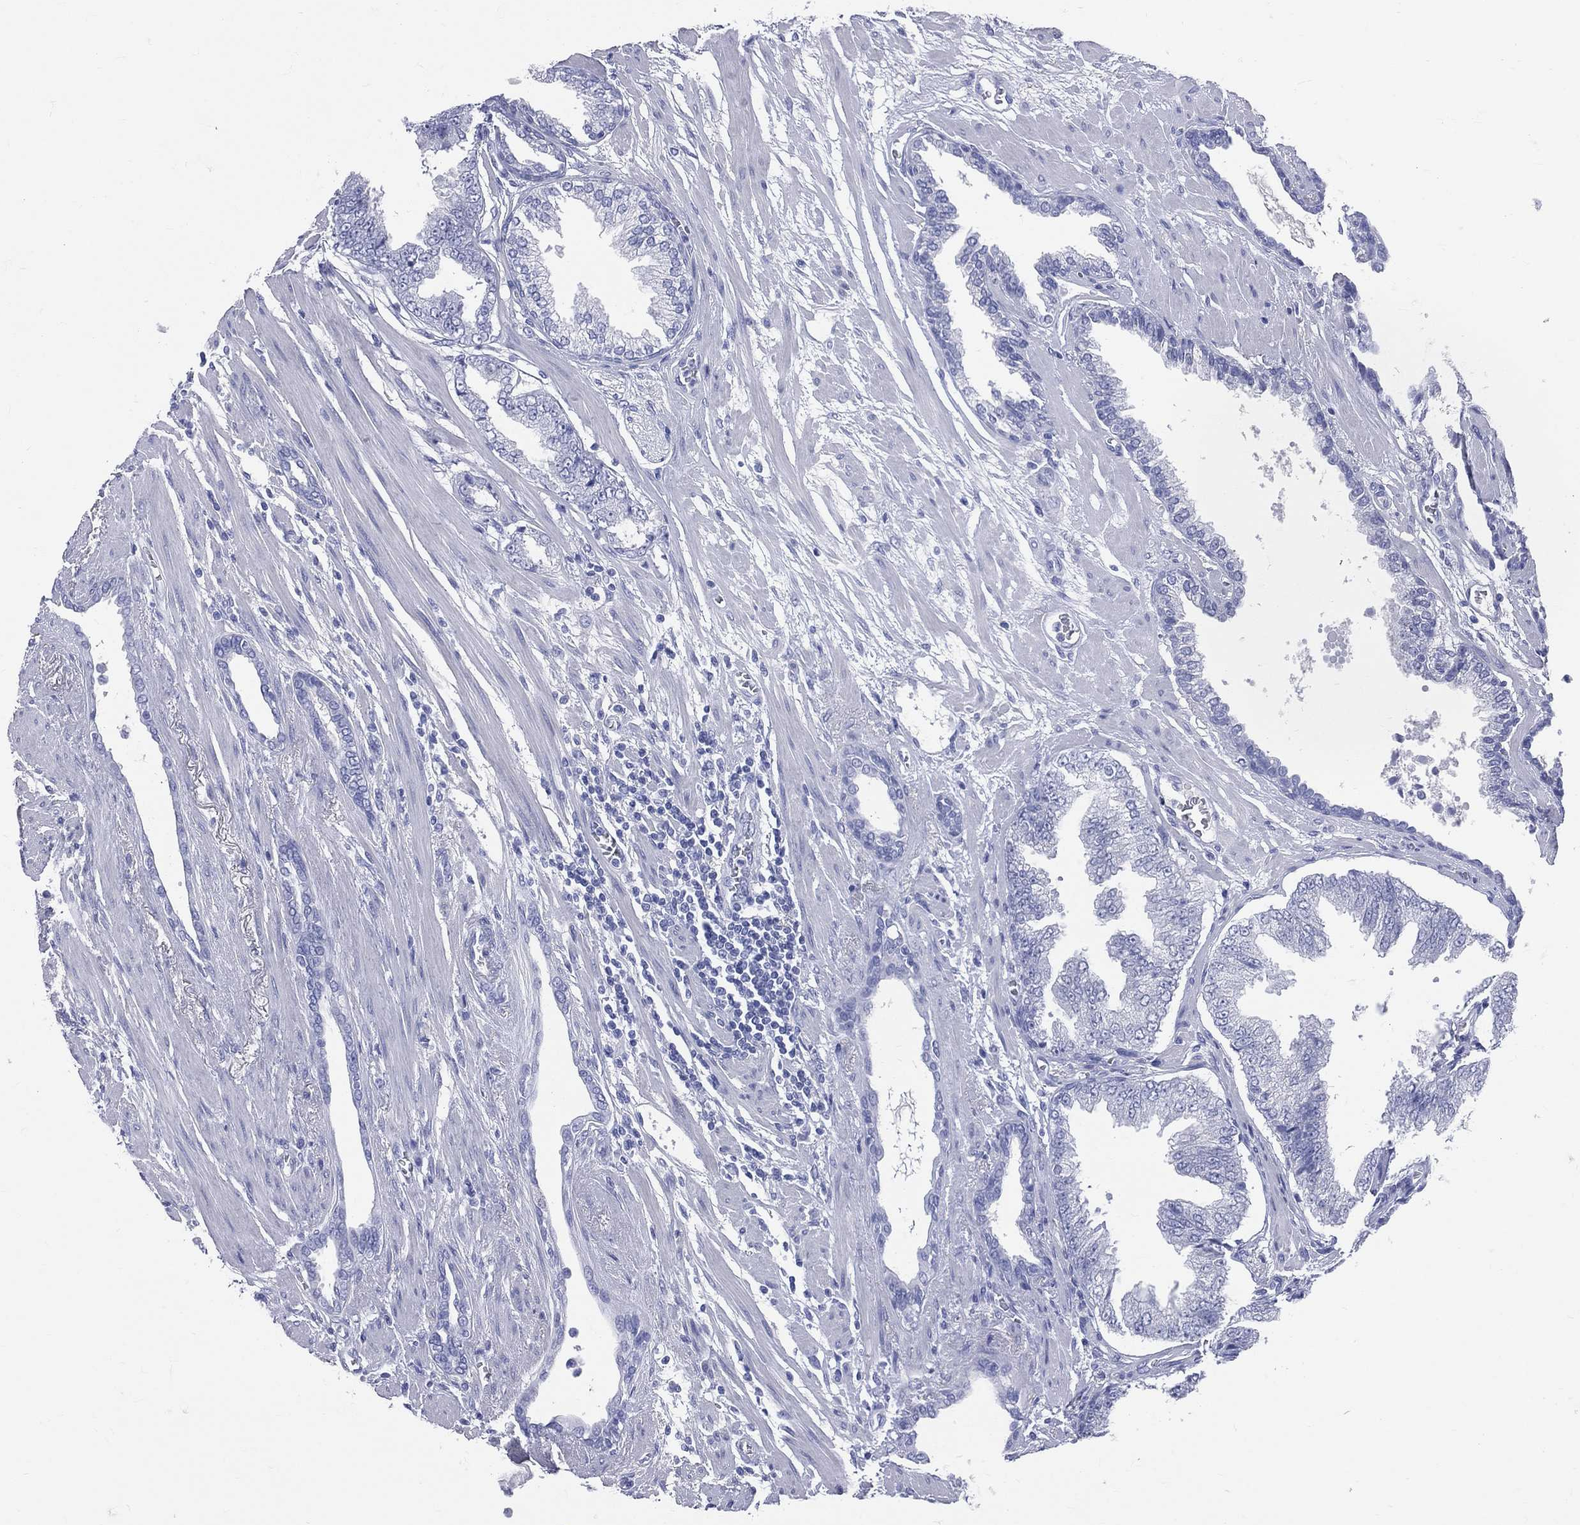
{"staining": {"intensity": "negative", "quantity": "none", "location": "none"}, "tissue": "prostate cancer", "cell_type": "Tumor cells", "image_type": "cancer", "snomed": [{"axis": "morphology", "description": "Adenocarcinoma, Low grade"}, {"axis": "topography", "description": "Prostate"}], "caption": "Tumor cells are negative for protein expression in human prostate low-grade adenocarcinoma.", "gene": "CYLC1", "patient": {"sex": "male", "age": 69}}